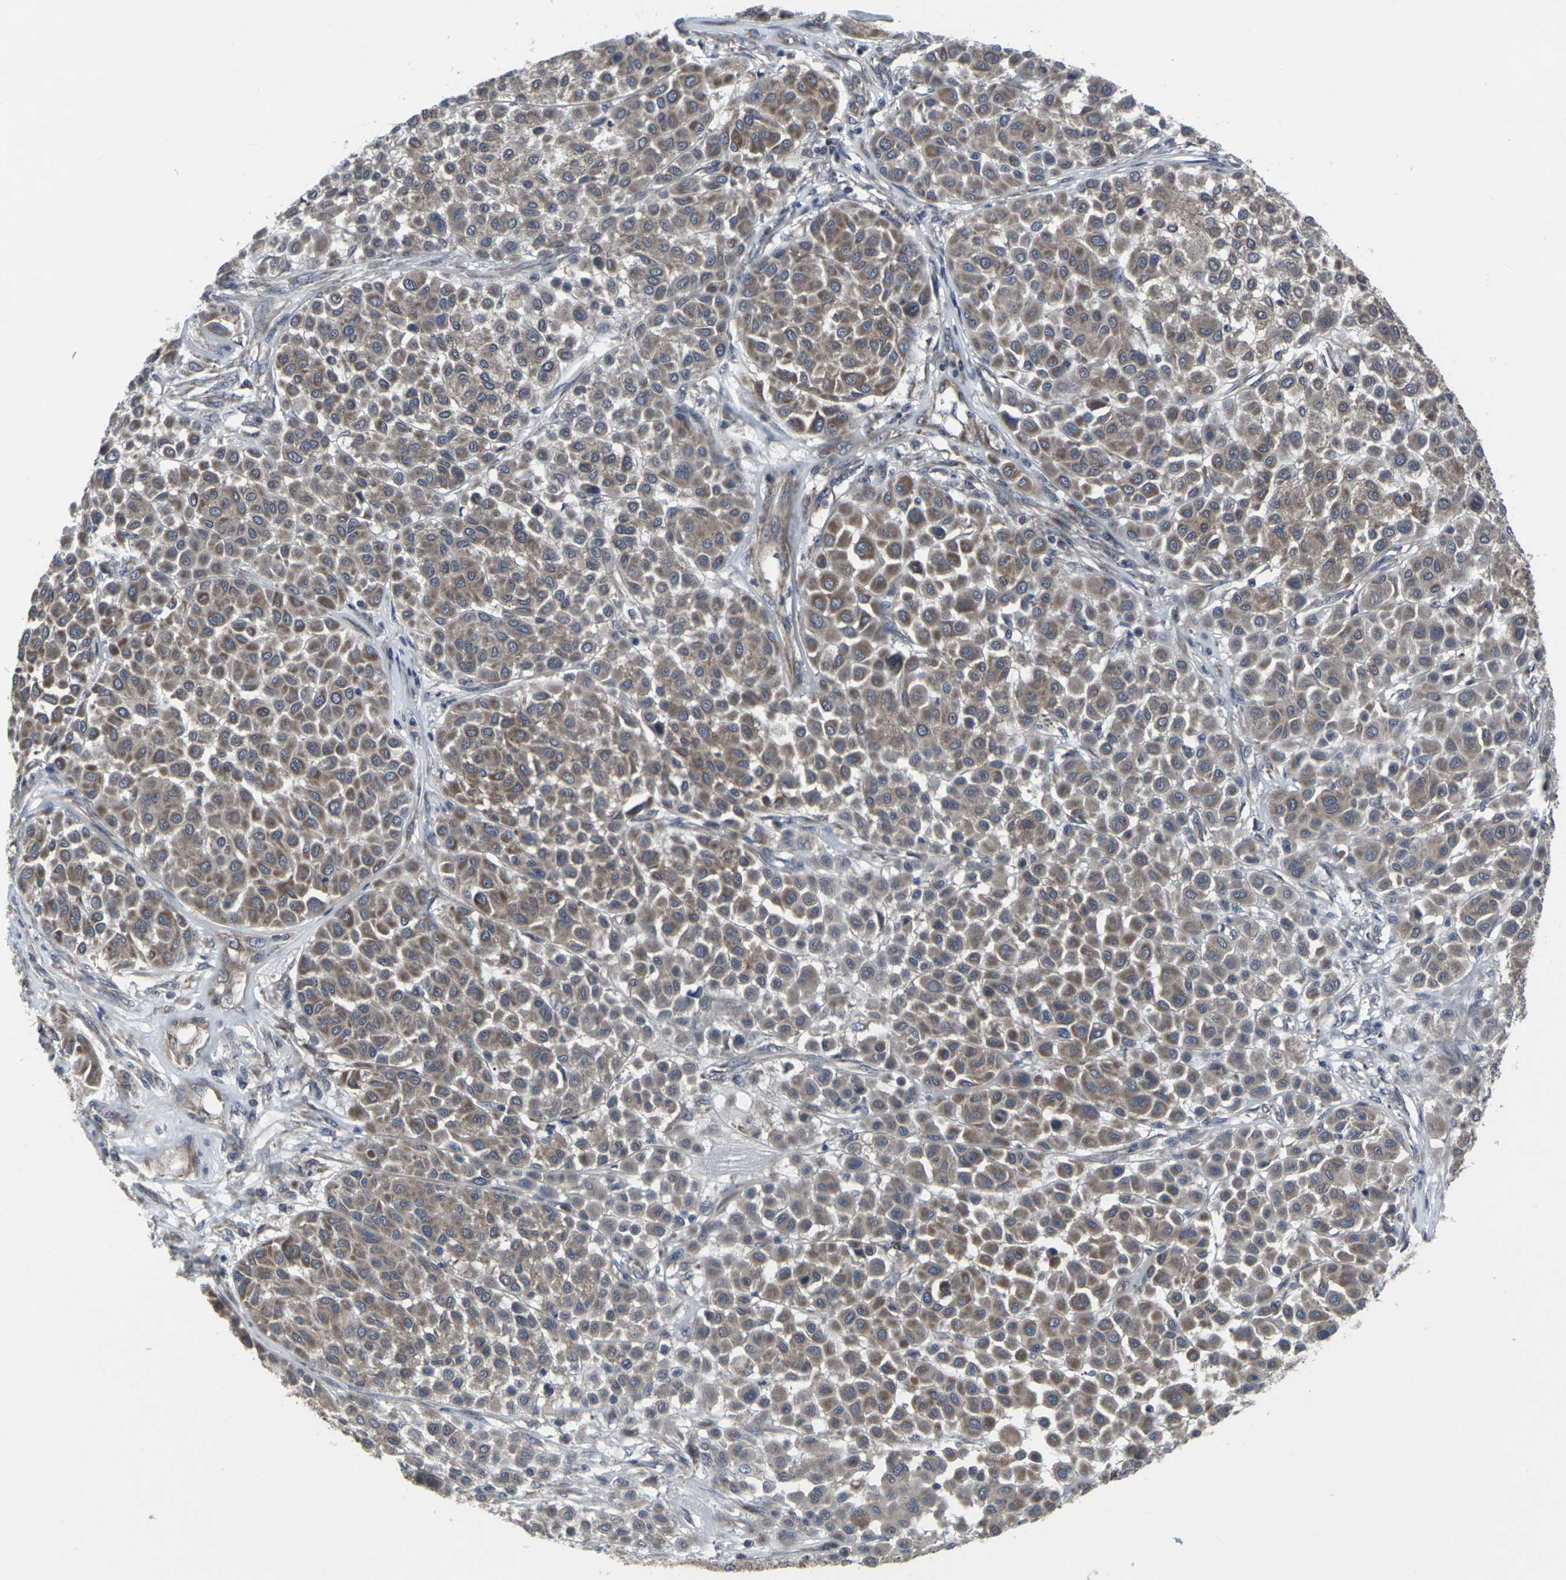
{"staining": {"intensity": "moderate", "quantity": ">75%", "location": "cytoplasmic/membranous"}, "tissue": "melanoma", "cell_type": "Tumor cells", "image_type": "cancer", "snomed": [{"axis": "morphology", "description": "Malignant melanoma, Metastatic site"}, {"axis": "topography", "description": "Soft tissue"}], "caption": "Human malignant melanoma (metastatic site) stained for a protein (brown) displays moderate cytoplasmic/membranous positive positivity in approximately >75% of tumor cells.", "gene": "MAPKAPK2", "patient": {"sex": "male", "age": 41}}